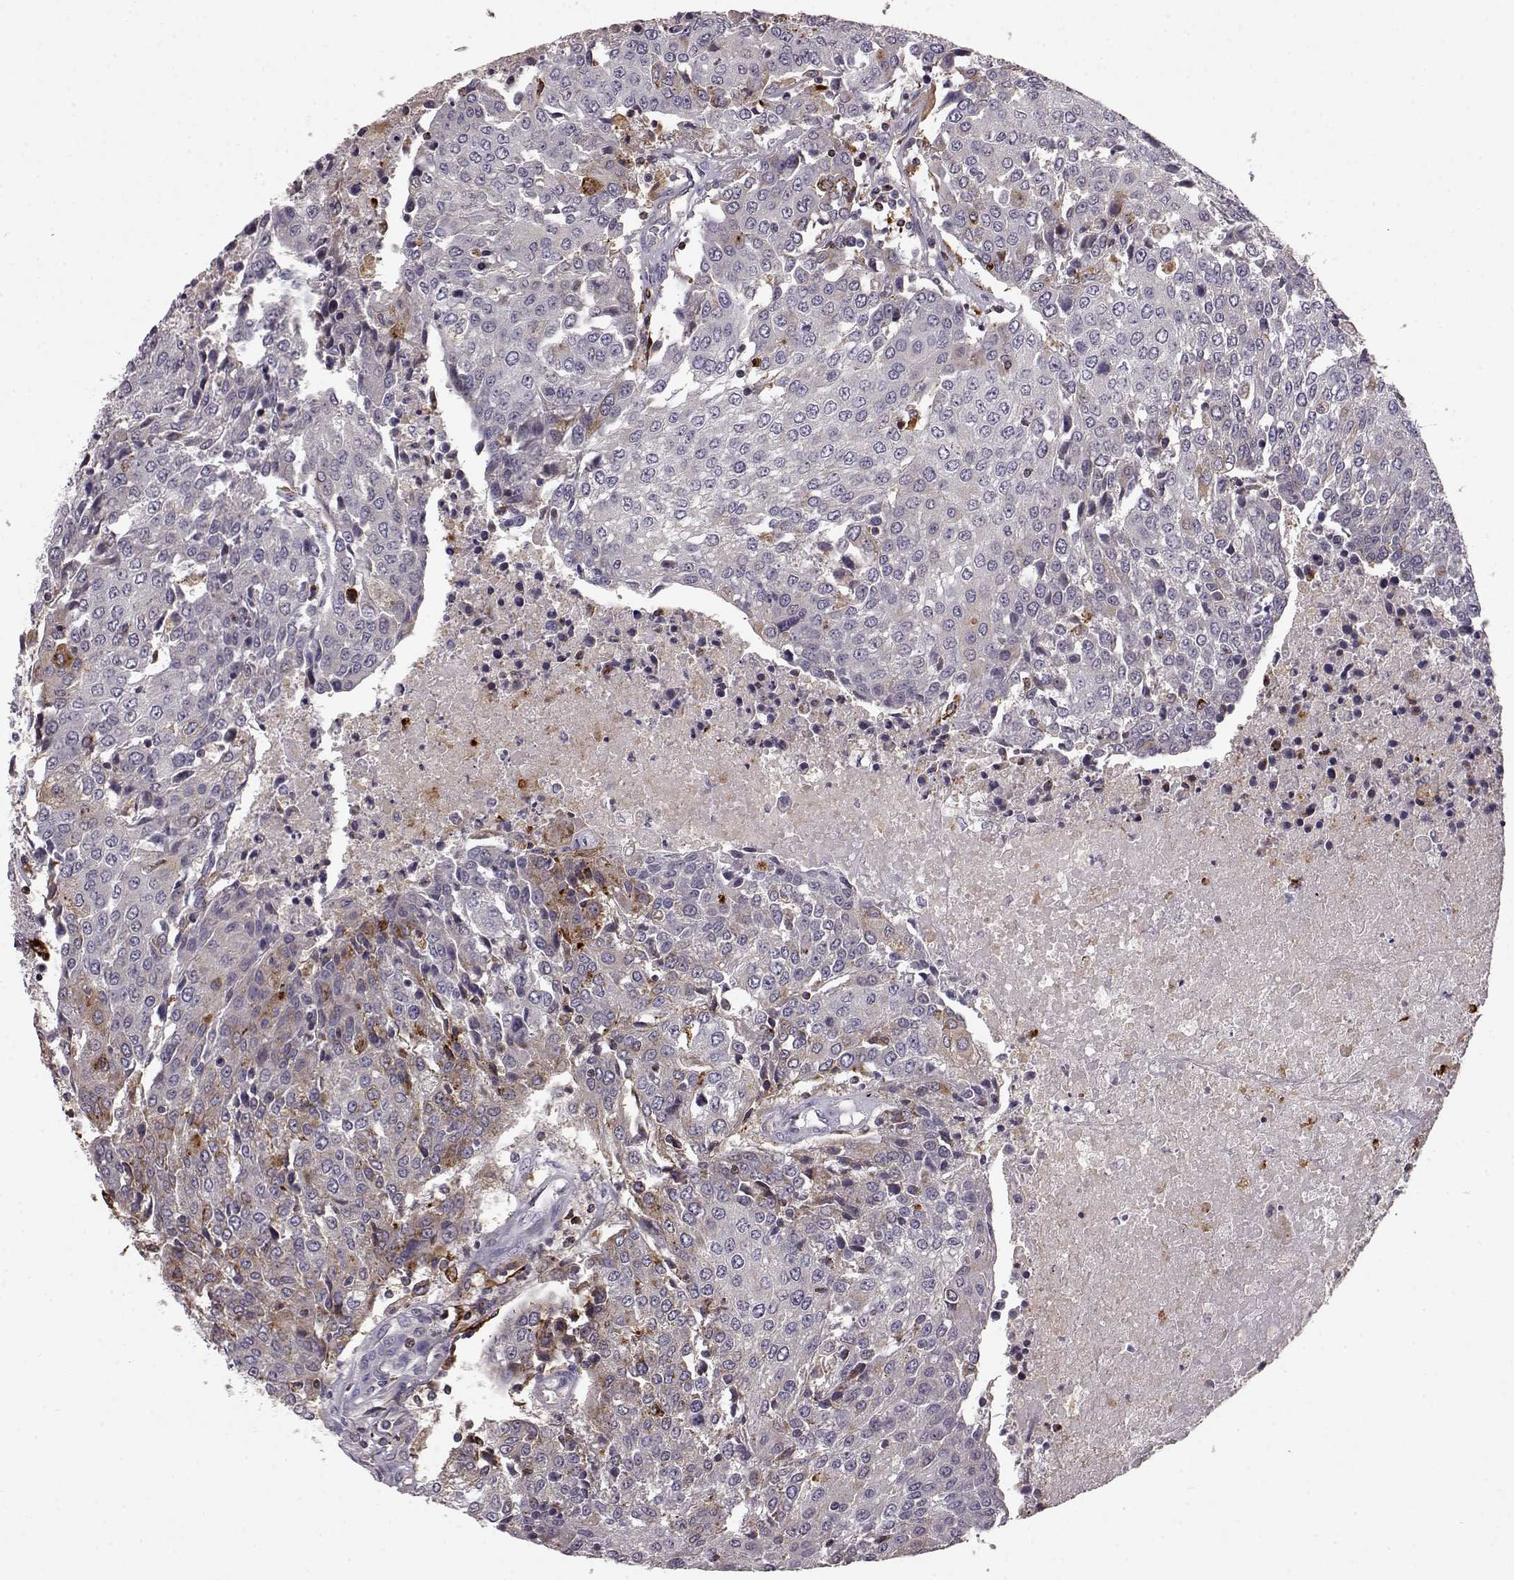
{"staining": {"intensity": "weak", "quantity": "<25%", "location": "cytoplasmic/membranous"}, "tissue": "urothelial cancer", "cell_type": "Tumor cells", "image_type": "cancer", "snomed": [{"axis": "morphology", "description": "Urothelial carcinoma, High grade"}, {"axis": "topography", "description": "Urinary bladder"}], "caption": "Immunohistochemistry (IHC) image of human urothelial cancer stained for a protein (brown), which exhibits no expression in tumor cells.", "gene": "CCNF", "patient": {"sex": "female", "age": 85}}